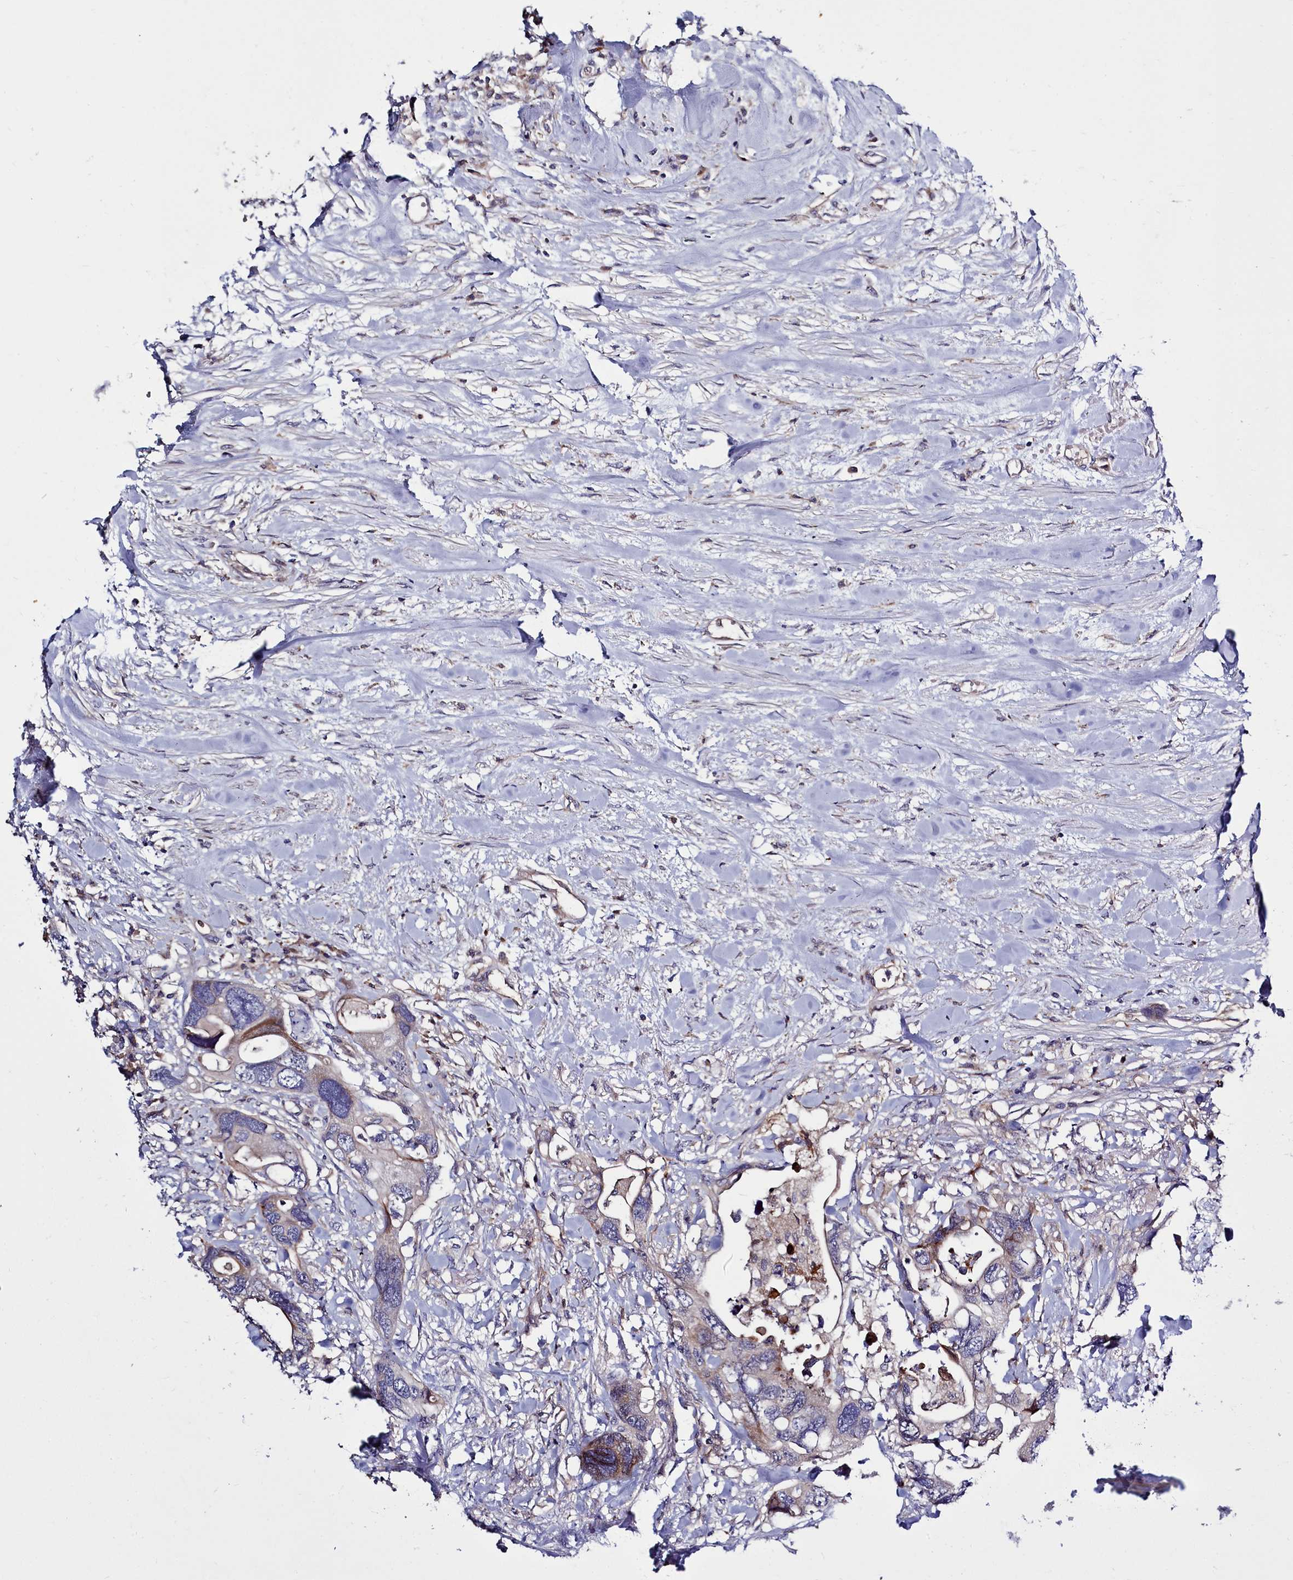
{"staining": {"intensity": "weak", "quantity": "<25%", "location": "cytoplasmic/membranous"}, "tissue": "colorectal cancer", "cell_type": "Tumor cells", "image_type": "cancer", "snomed": [{"axis": "morphology", "description": "Adenocarcinoma, NOS"}, {"axis": "topography", "description": "Rectum"}], "caption": "Adenocarcinoma (colorectal) stained for a protein using immunohistochemistry exhibits no expression tumor cells.", "gene": "RAPGEF4", "patient": {"sex": "male", "age": 57}}